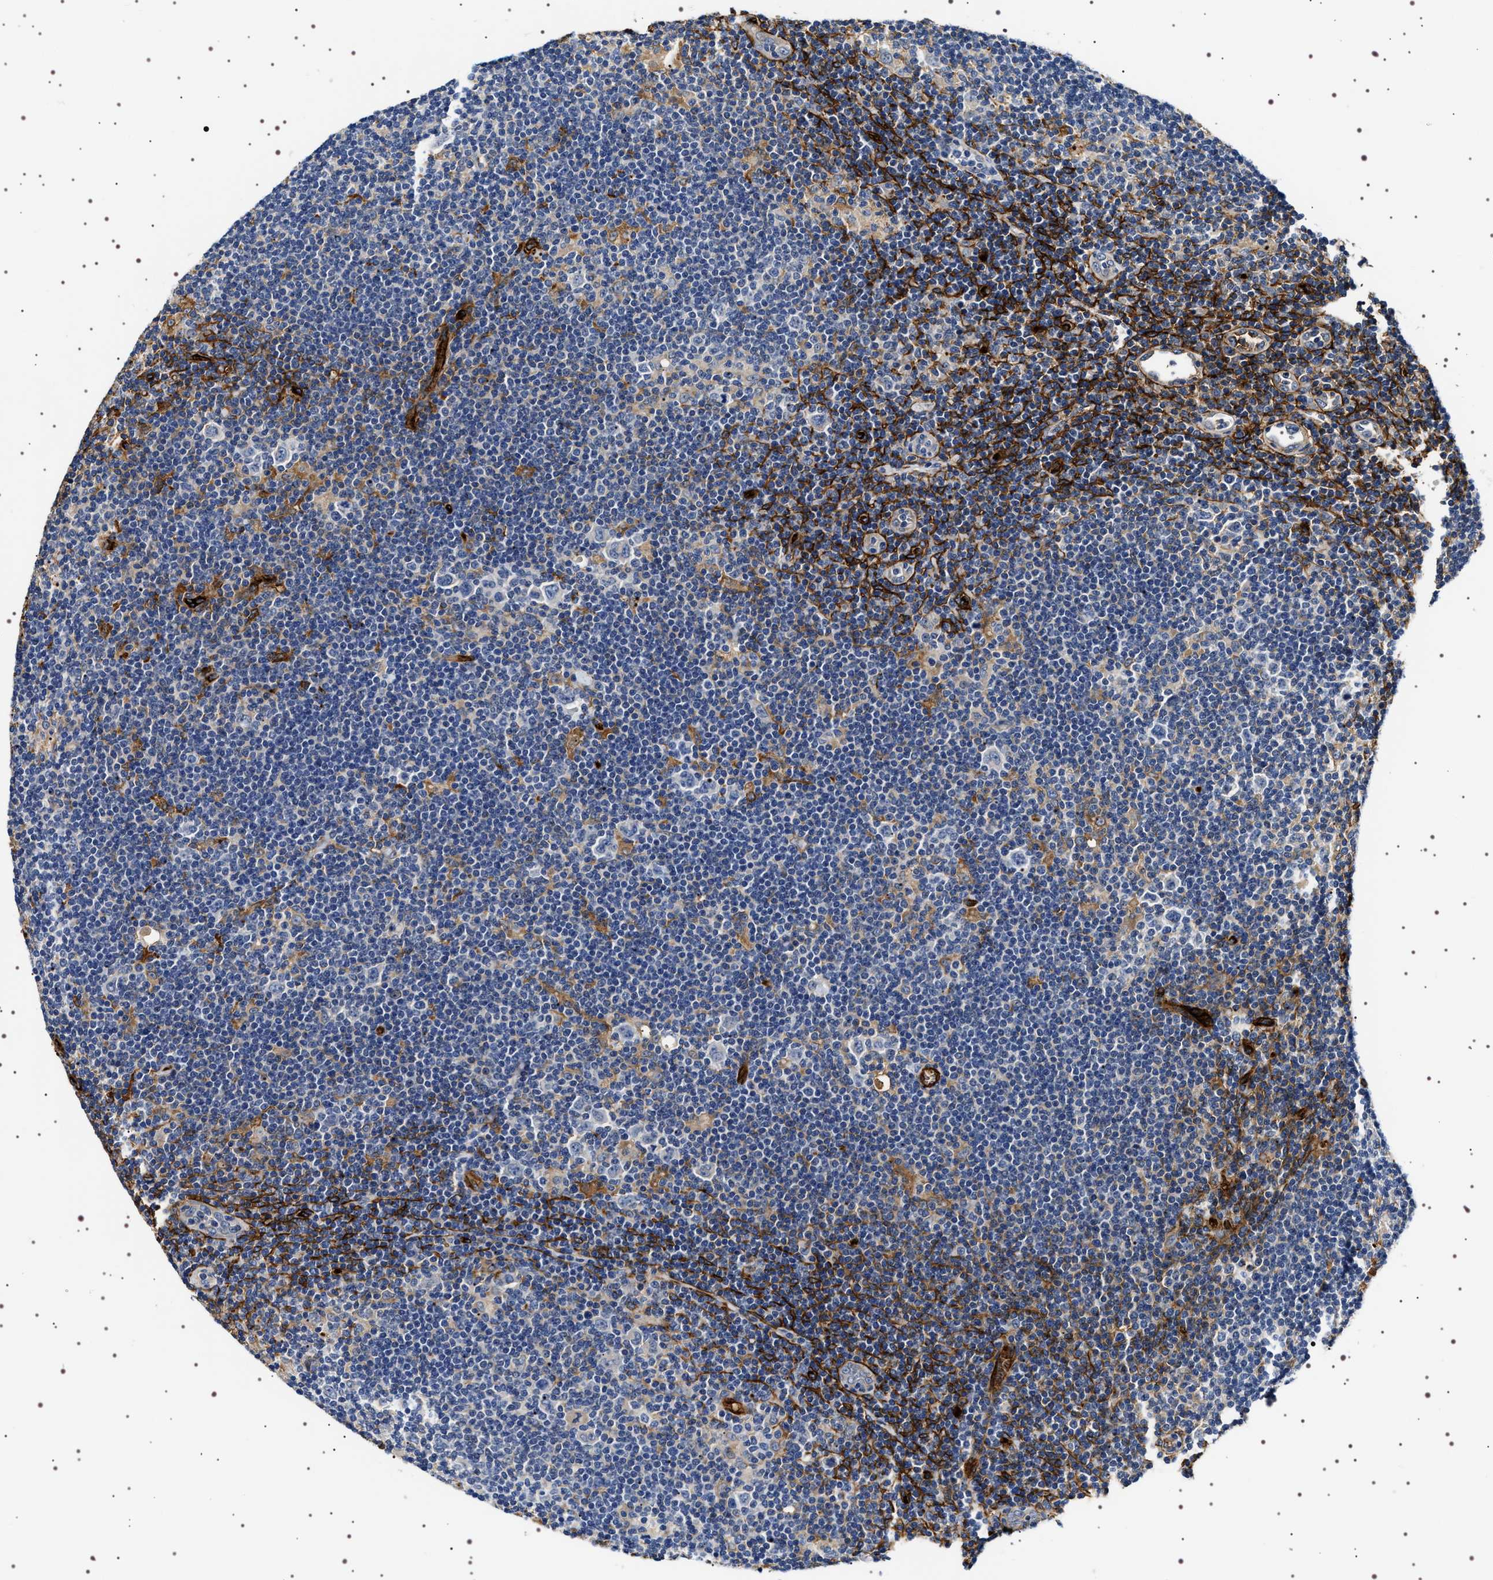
{"staining": {"intensity": "negative", "quantity": "none", "location": "none"}, "tissue": "lymphoma", "cell_type": "Tumor cells", "image_type": "cancer", "snomed": [{"axis": "morphology", "description": "Hodgkin's disease, NOS"}, {"axis": "topography", "description": "Lymph node"}], "caption": "Tumor cells are negative for protein expression in human lymphoma.", "gene": "ALPL", "patient": {"sex": "female", "age": 57}}